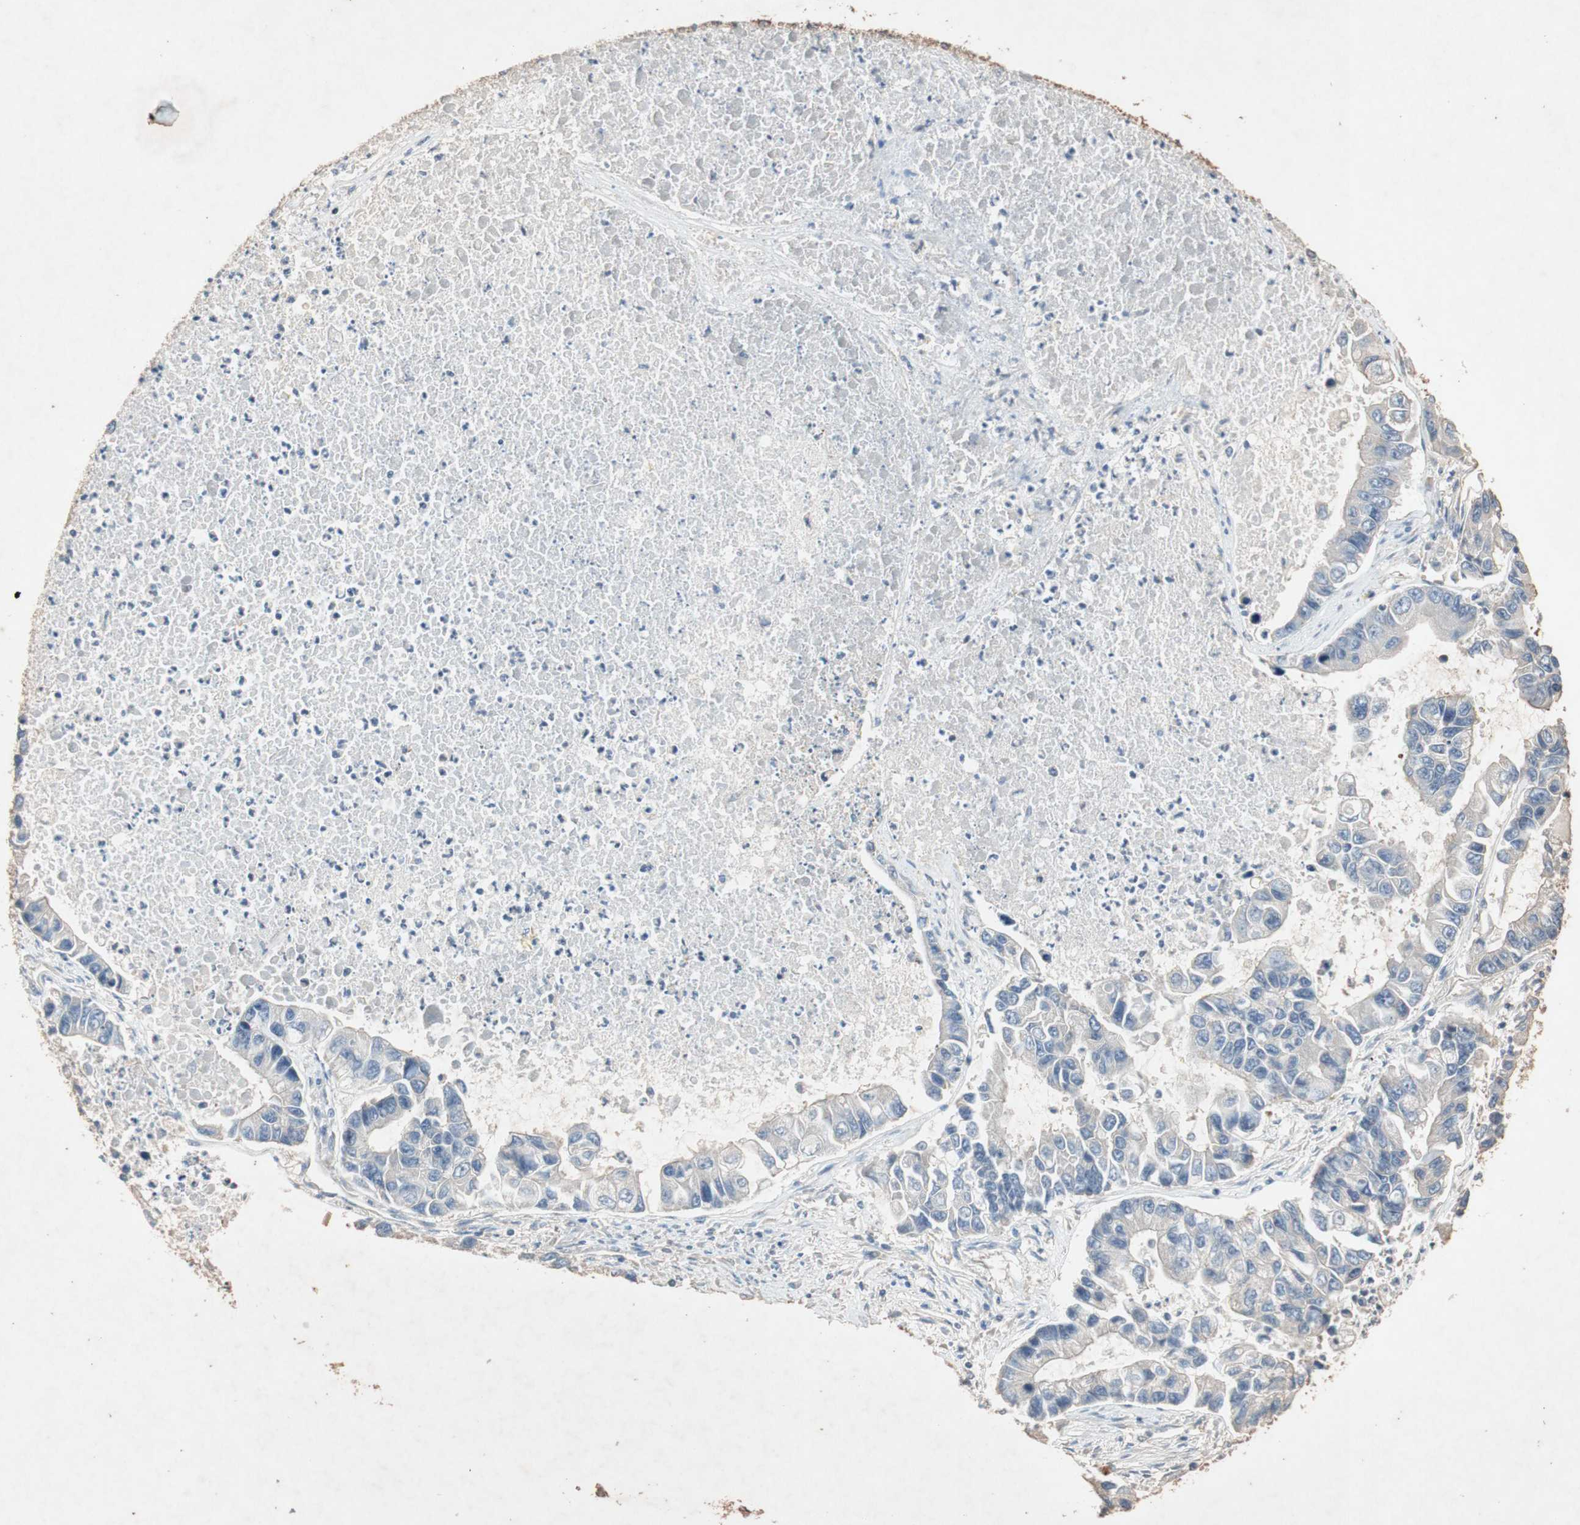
{"staining": {"intensity": "negative", "quantity": "none", "location": "none"}, "tissue": "lung cancer", "cell_type": "Tumor cells", "image_type": "cancer", "snomed": [{"axis": "morphology", "description": "Adenocarcinoma, NOS"}, {"axis": "topography", "description": "Lung"}], "caption": "Micrograph shows no significant protein positivity in tumor cells of lung cancer (adenocarcinoma).", "gene": "TUBB", "patient": {"sex": "female", "age": 51}}